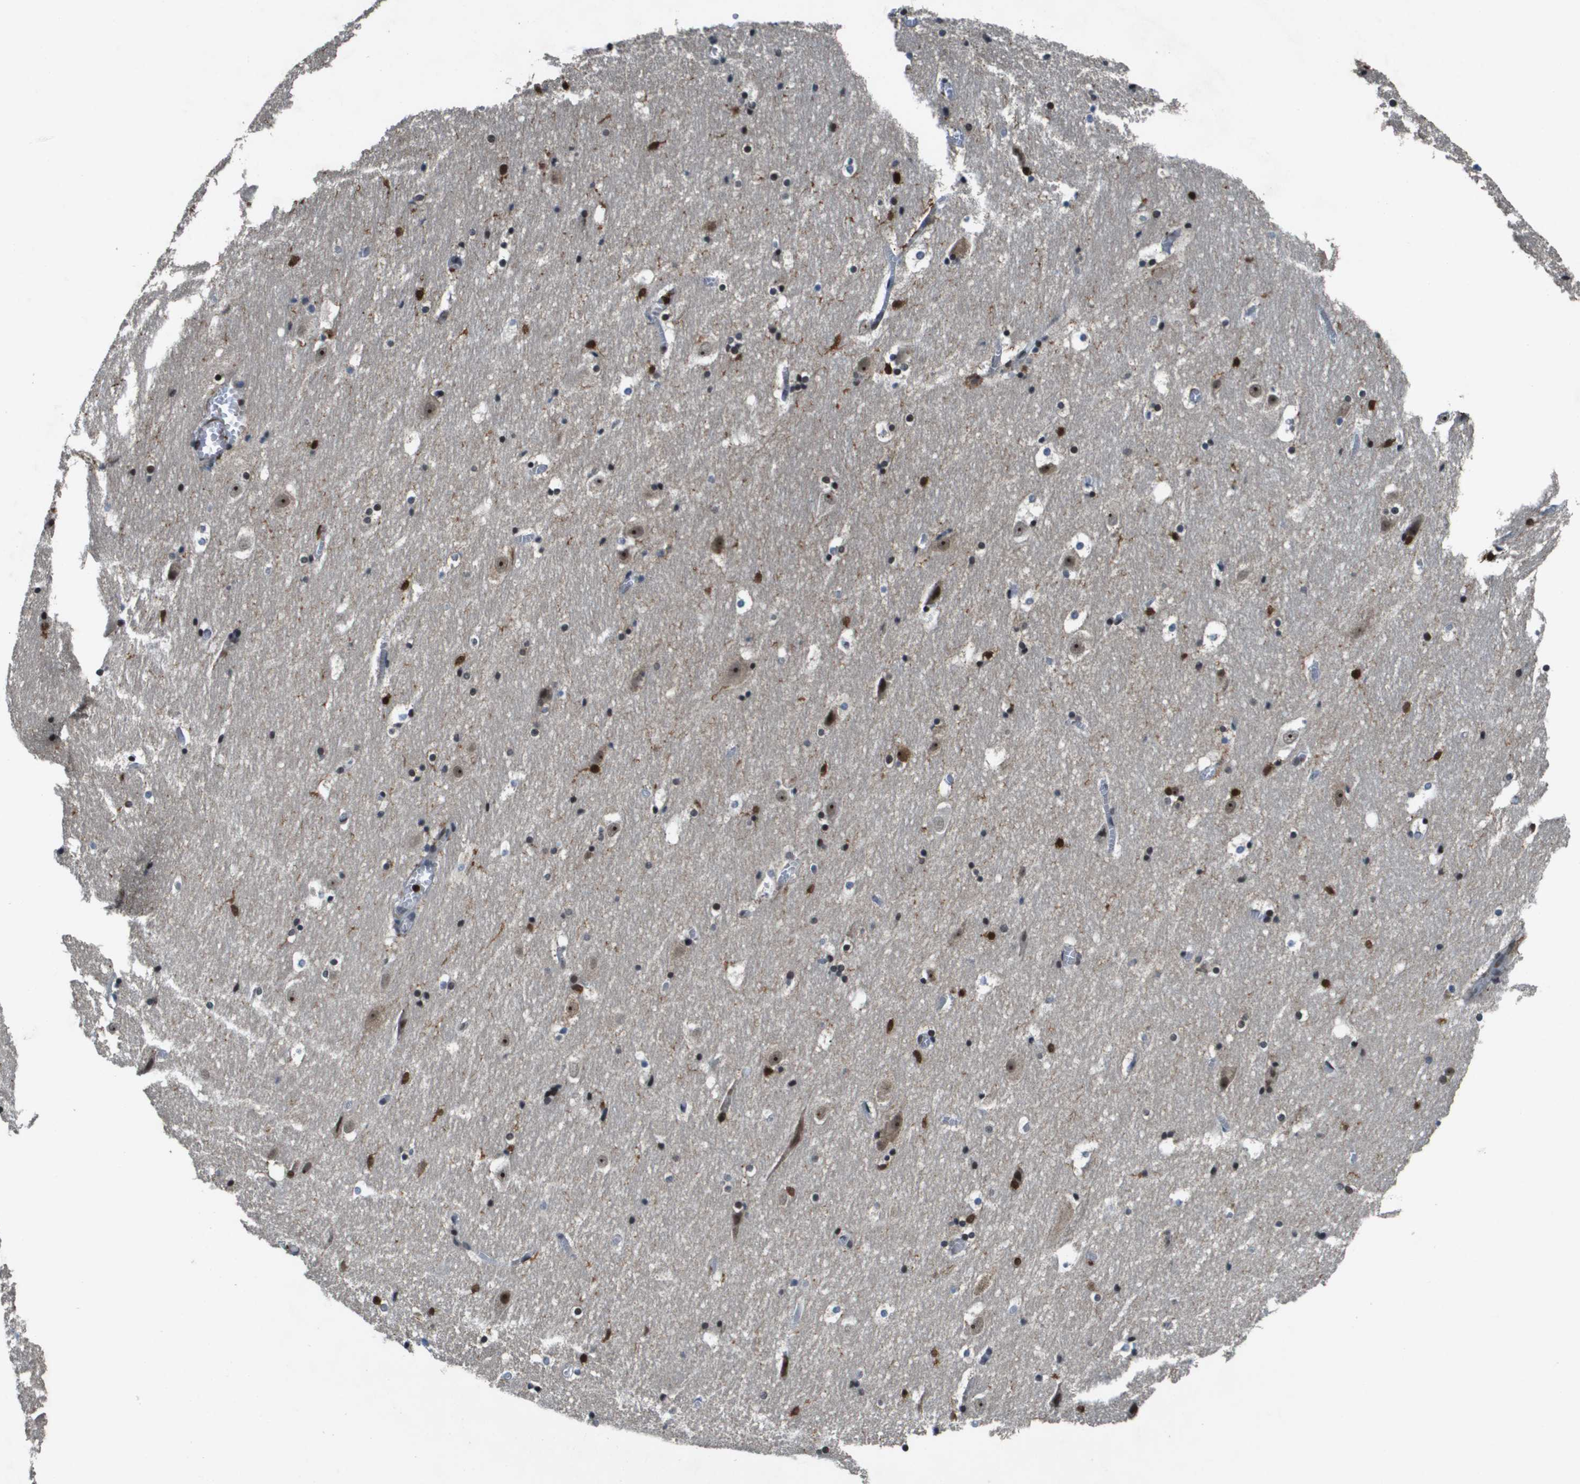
{"staining": {"intensity": "strong", "quantity": "<25%", "location": "nuclear"}, "tissue": "hippocampus", "cell_type": "Glial cells", "image_type": "normal", "snomed": [{"axis": "morphology", "description": "Normal tissue, NOS"}, {"axis": "topography", "description": "Hippocampus"}], "caption": "Immunohistochemical staining of unremarkable human hippocampus reveals <25% levels of strong nuclear protein staining in about <25% of glial cells. The protein of interest is stained brown, and the nuclei are stained in blue (DAB (3,3'-diaminobenzidine) IHC with brightfield microscopy, high magnification).", "gene": "EP400", "patient": {"sex": "male", "age": 45}}